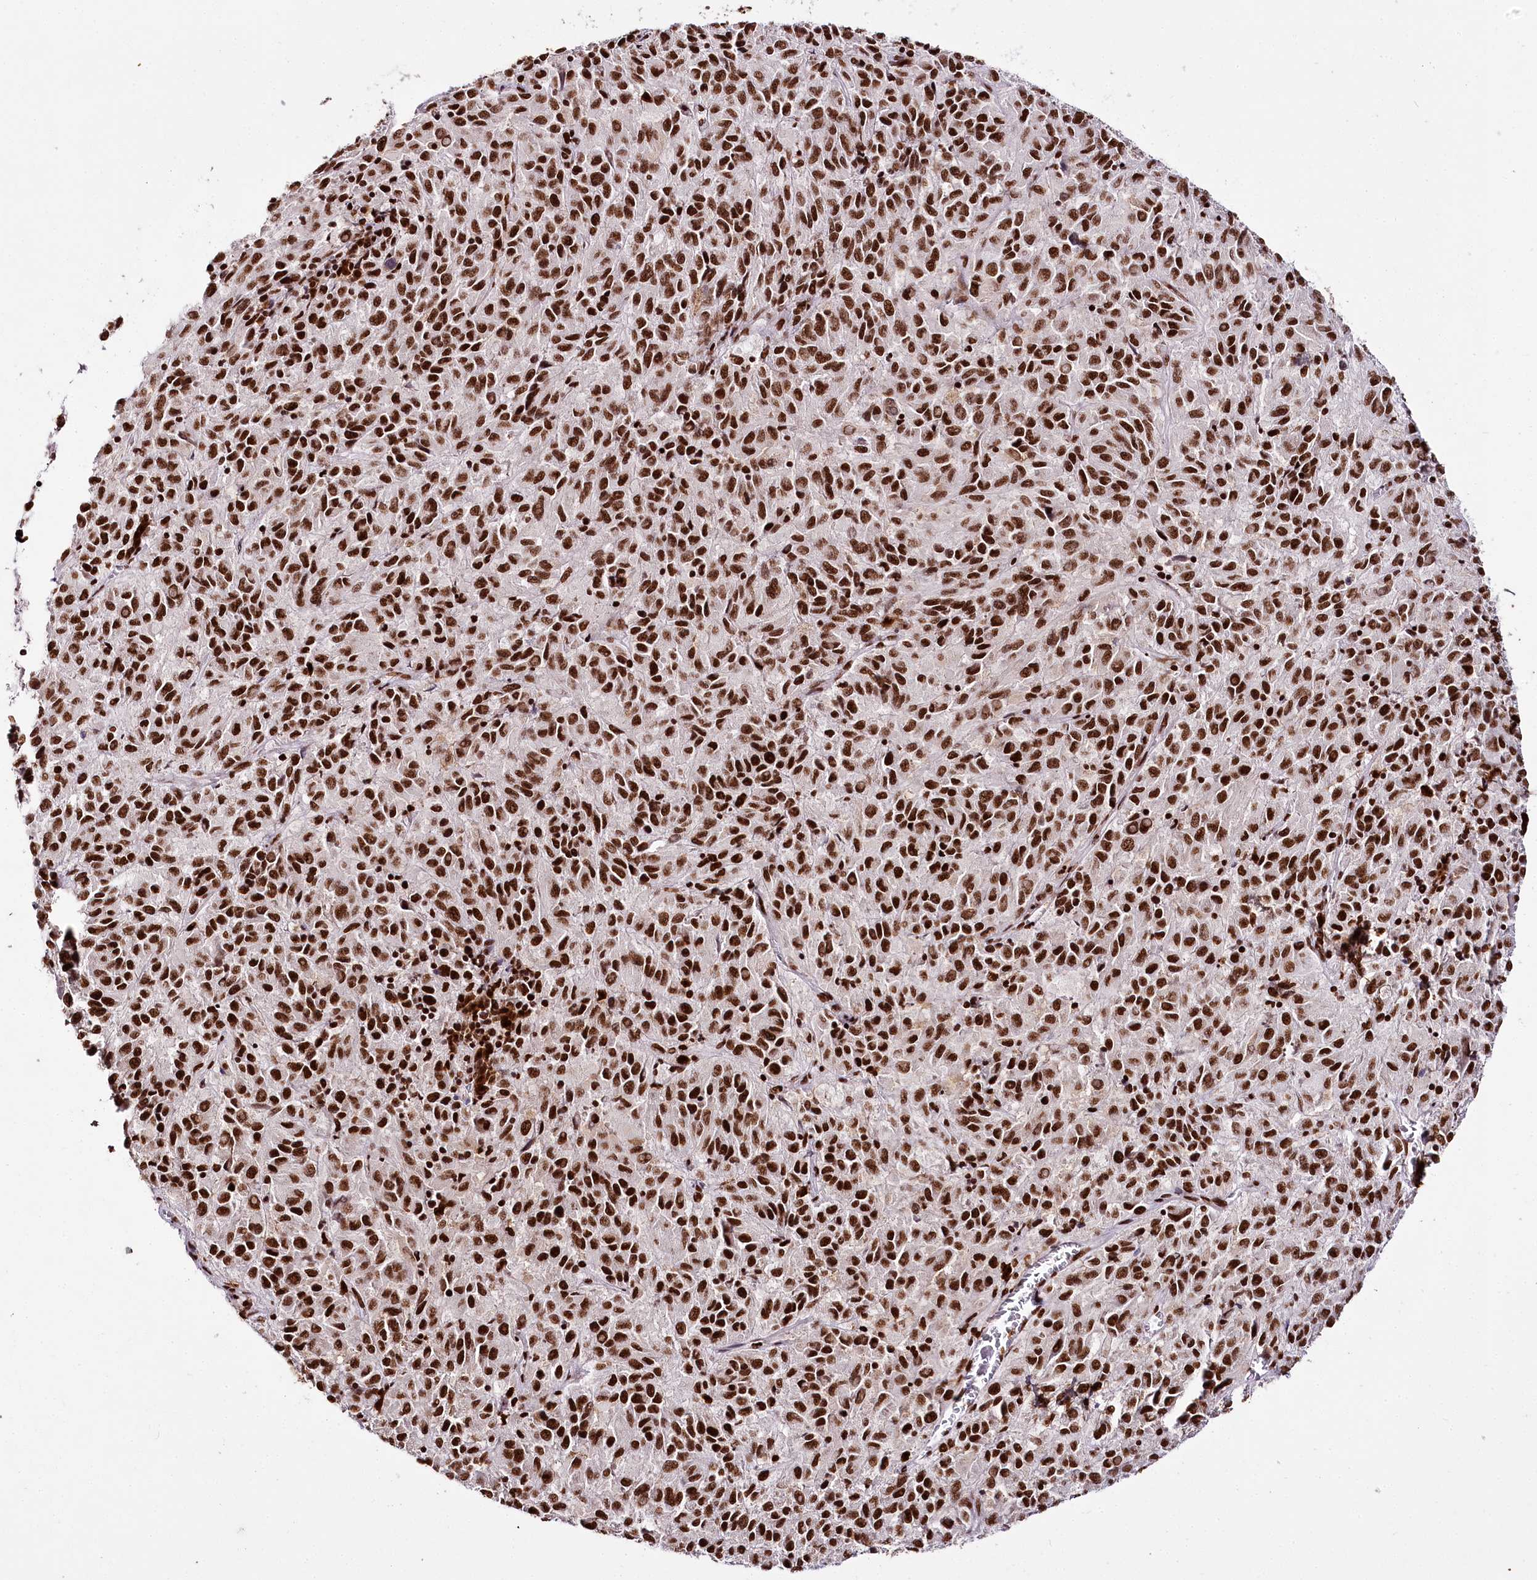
{"staining": {"intensity": "strong", "quantity": ">75%", "location": "nuclear"}, "tissue": "melanoma", "cell_type": "Tumor cells", "image_type": "cancer", "snomed": [{"axis": "morphology", "description": "Malignant melanoma, Metastatic site"}, {"axis": "topography", "description": "Lung"}], "caption": "Immunohistochemistry (IHC) image of human melanoma stained for a protein (brown), which exhibits high levels of strong nuclear positivity in approximately >75% of tumor cells.", "gene": "SMARCE1", "patient": {"sex": "male", "age": 64}}